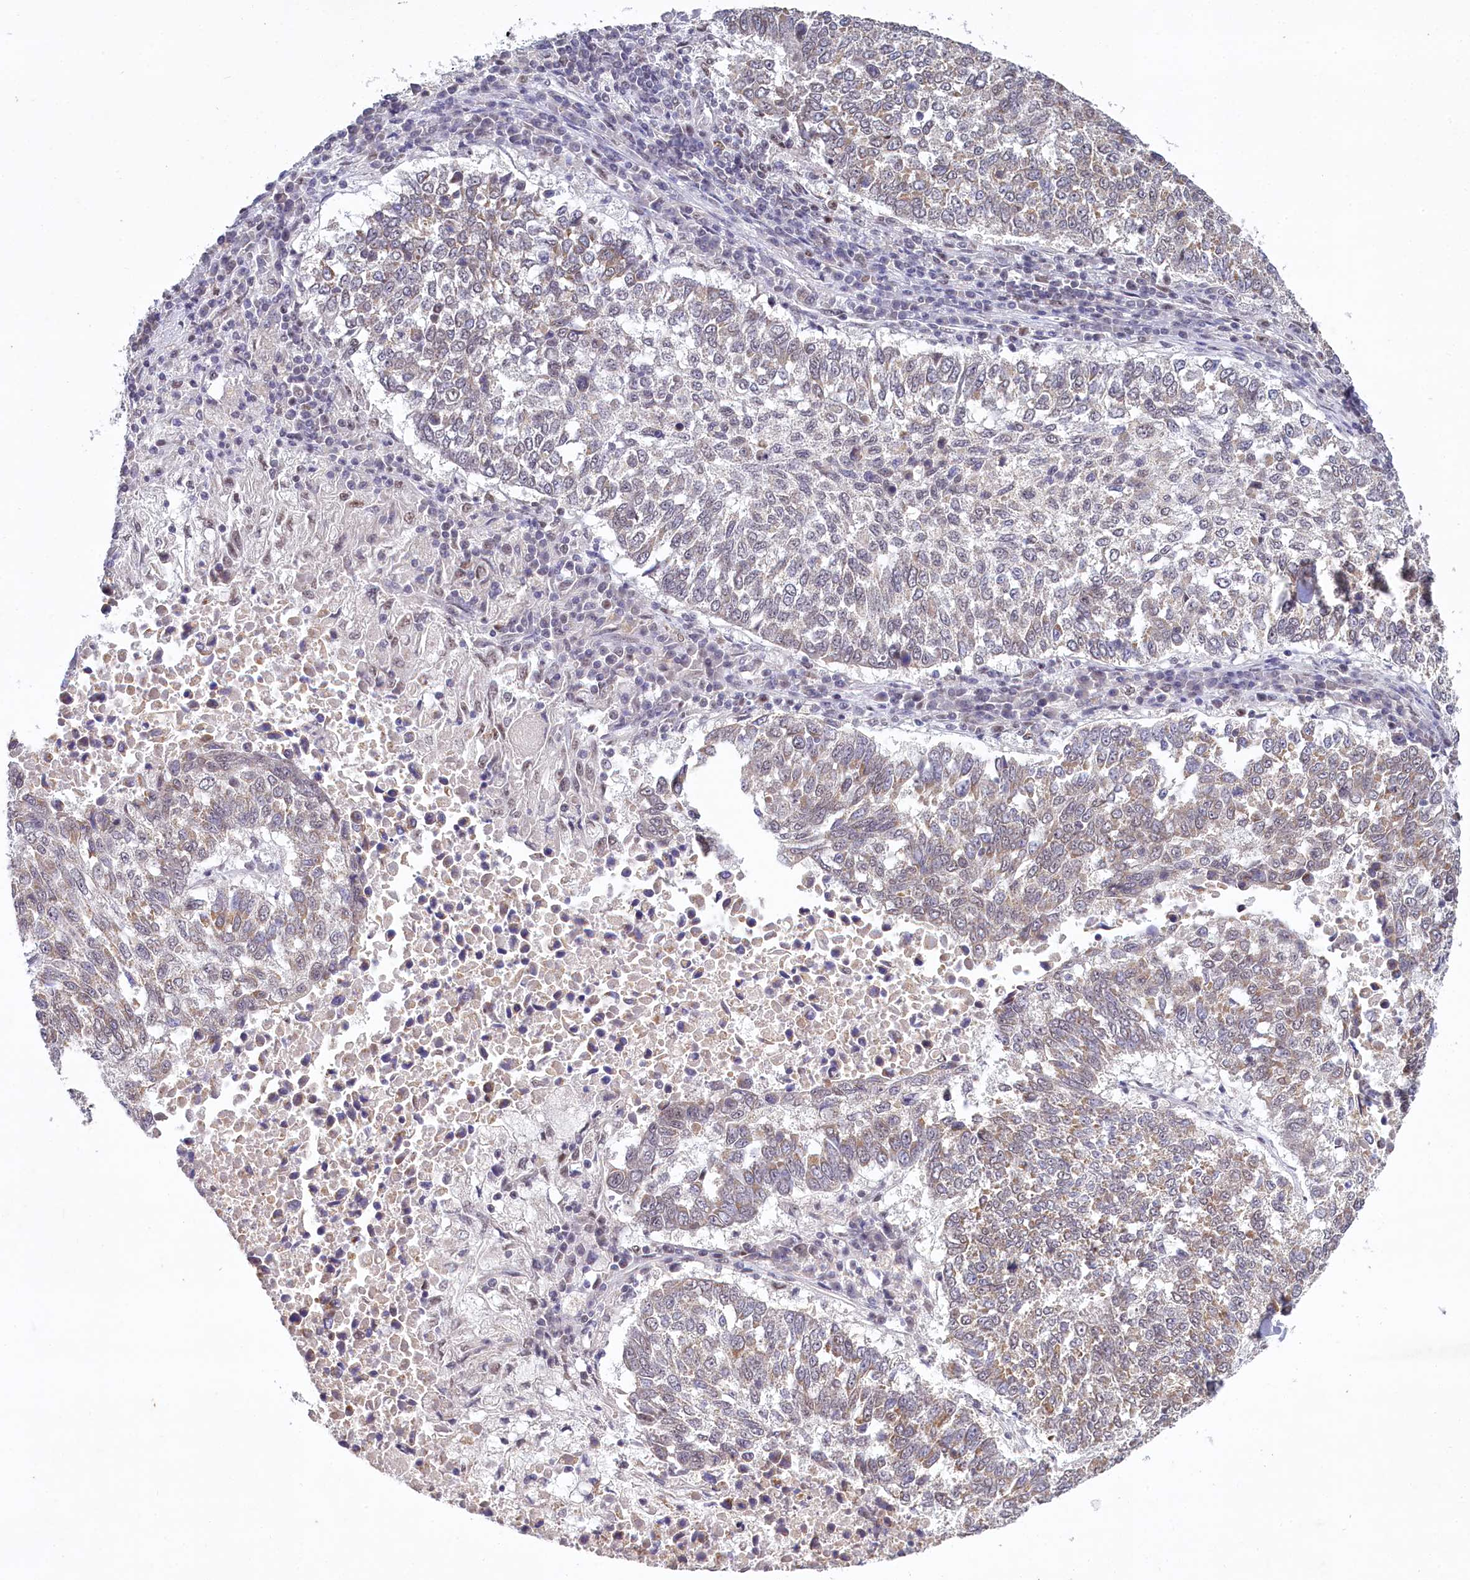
{"staining": {"intensity": "weak", "quantity": "25%-75%", "location": "cytoplasmic/membranous"}, "tissue": "lung cancer", "cell_type": "Tumor cells", "image_type": "cancer", "snomed": [{"axis": "morphology", "description": "Squamous cell carcinoma, NOS"}, {"axis": "topography", "description": "Lung"}], "caption": "Protein staining reveals weak cytoplasmic/membranous staining in about 25%-75% of tumor cells in lung squamous cell carcinoma.", "gene": "PPHLN1", "patient": {"sex": "male", "age": 73}}